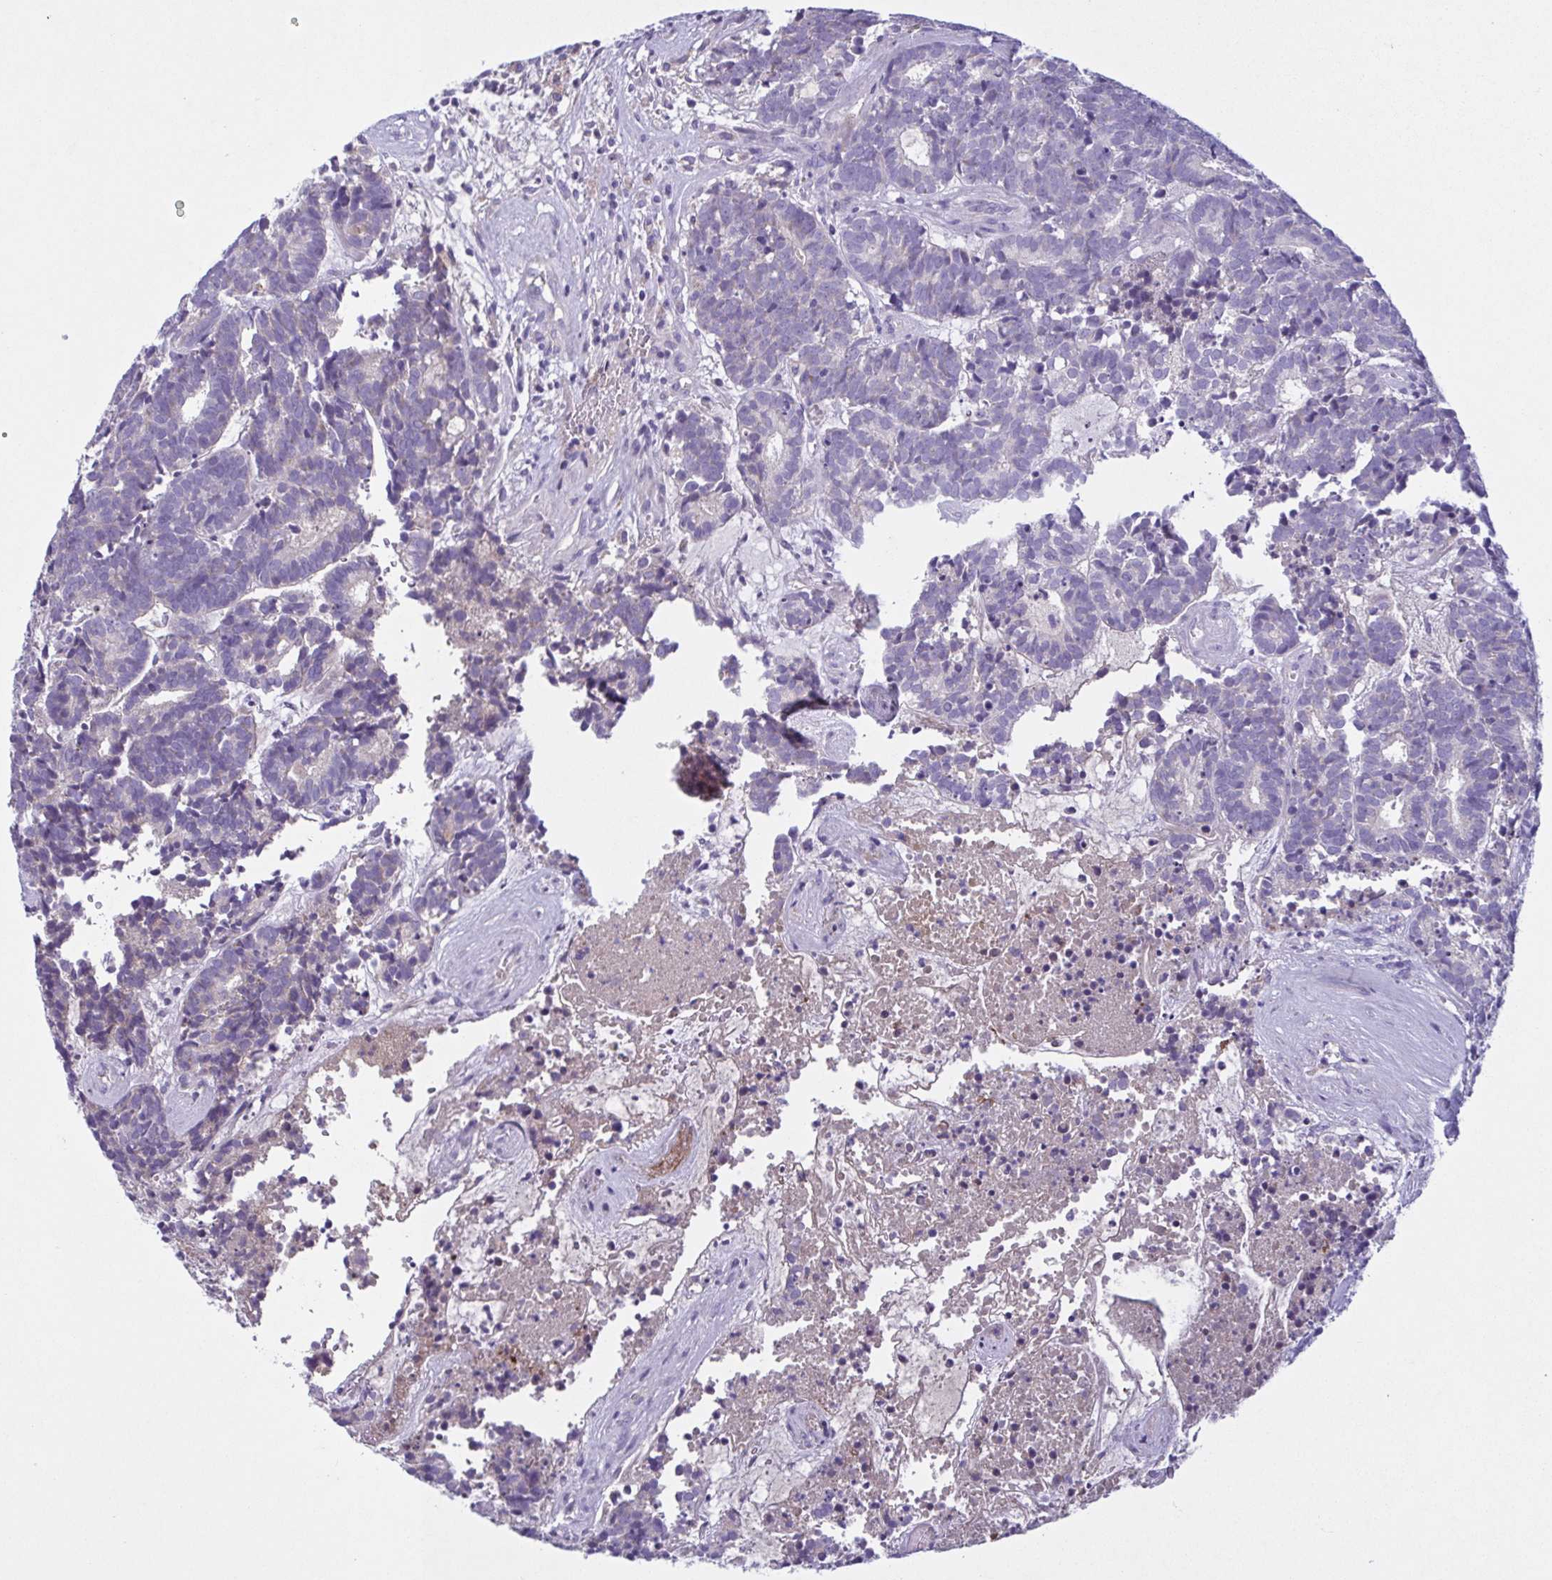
{"staining": {"intensity": "negative", "quantity": "none", "location": "none"}, "tissue": "head and neck cancer", "cell_type": "Tumor cells", "image_type": "cancer", "snomed": [{"axis": "morphology", "description": "Adenocarcinoma, NOS"}, {"axis": "topography", "description": "Head-Neck"}], "caption": "There is no significant staining in tumor cells of head and neck cancer (adenocarcinoma).", "gene": "F13B", "patient": {"sex": "female", "age": 81}}